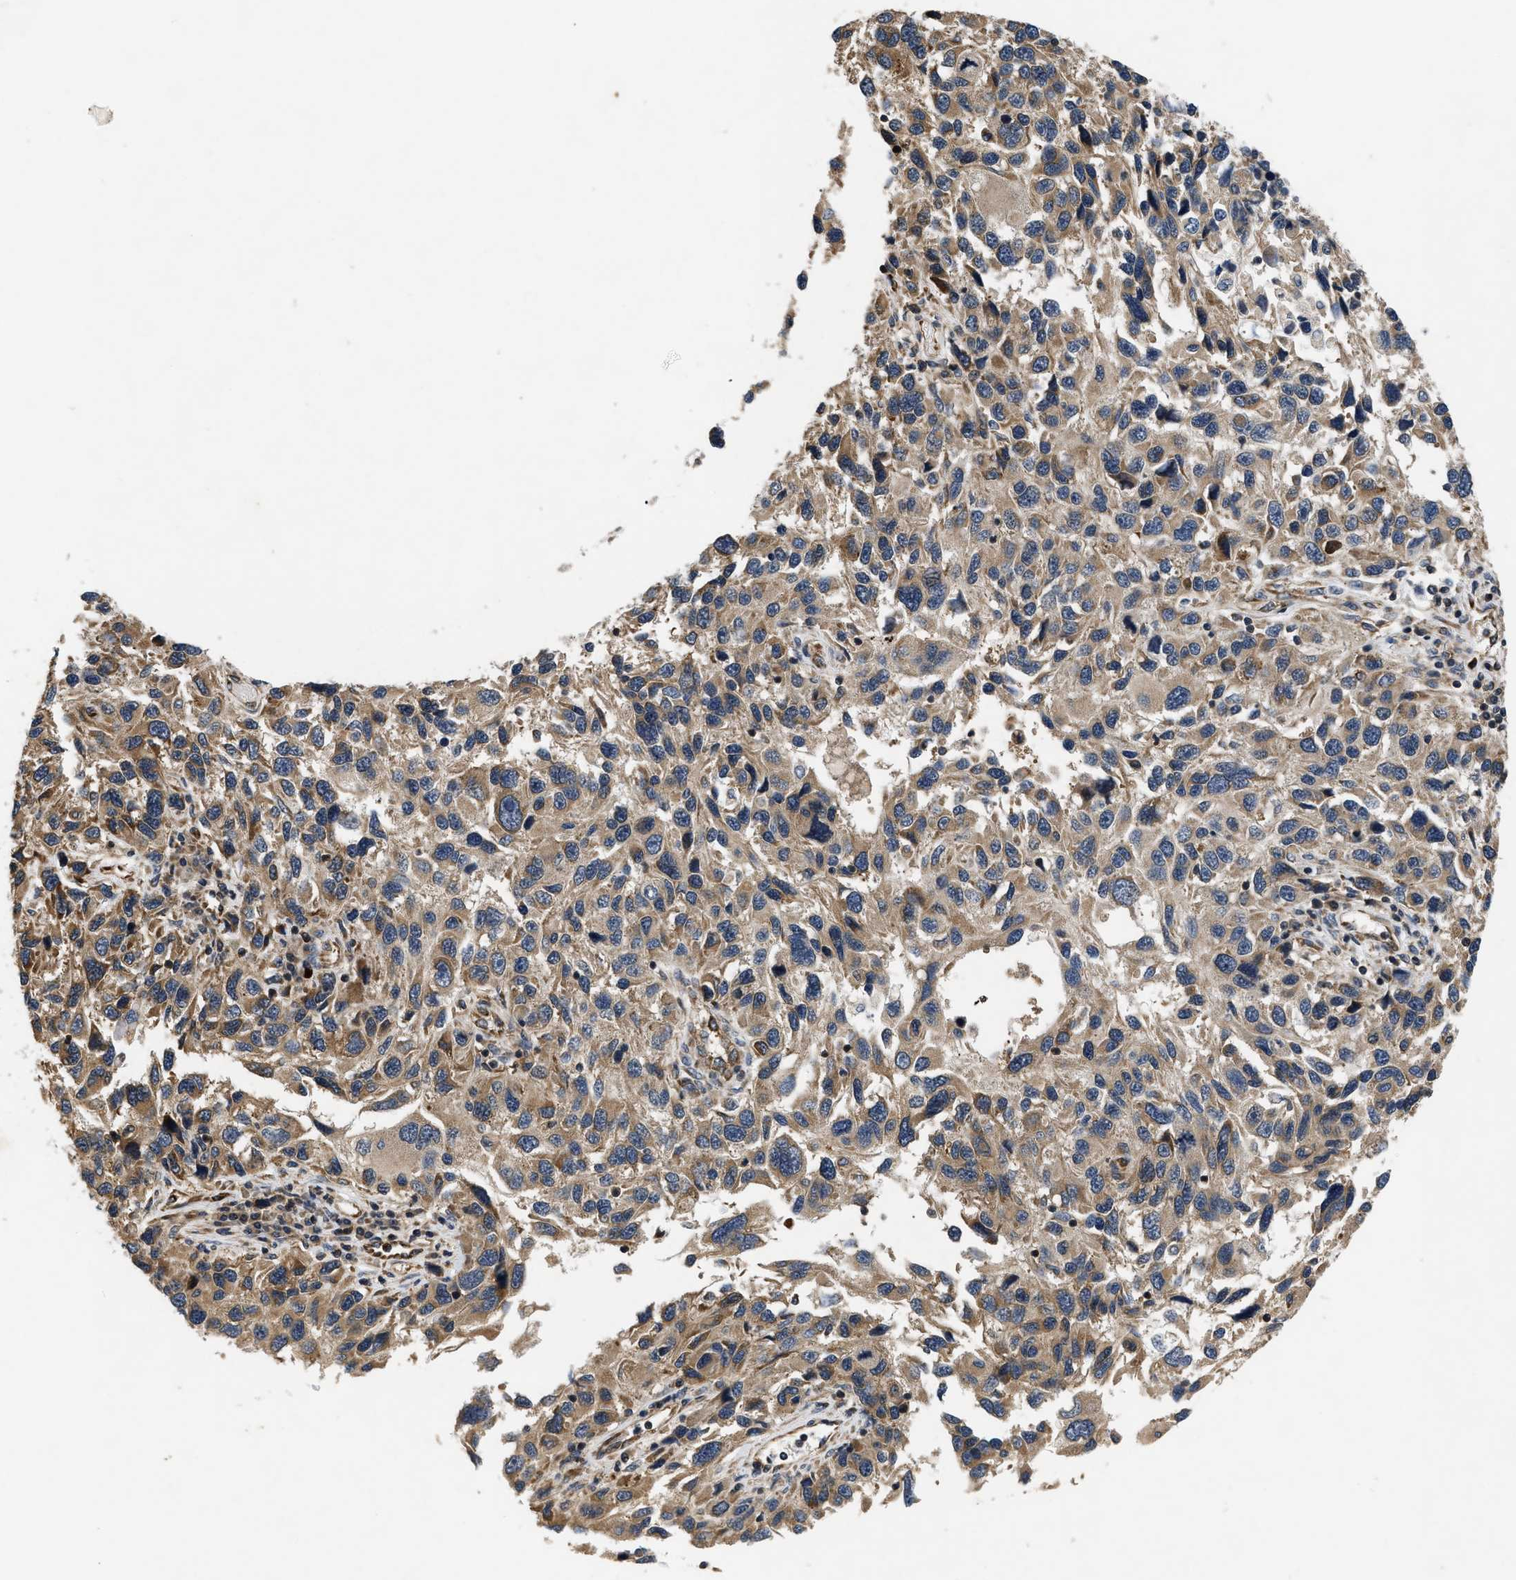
{"staining": {"intensity": "moderate", "quantity": ">75%", "location": "cytoplasmic/membranous"}, "tissue": "melanoma", "cell_type": "Tumor cells", "image_type": "cancer", "snomed": [{"axis": "morphology", "description": "Malignant melanoma, NOS"}, {"axis": "topography", "description": "Skin"}], "caption": "Tumor cells exhibit moderate cytoplasmic/membranous staining in approximately >75% of cells in melanoma.", "gene": "HMGCR", "patient": {"sex": "male", "age": 53}}